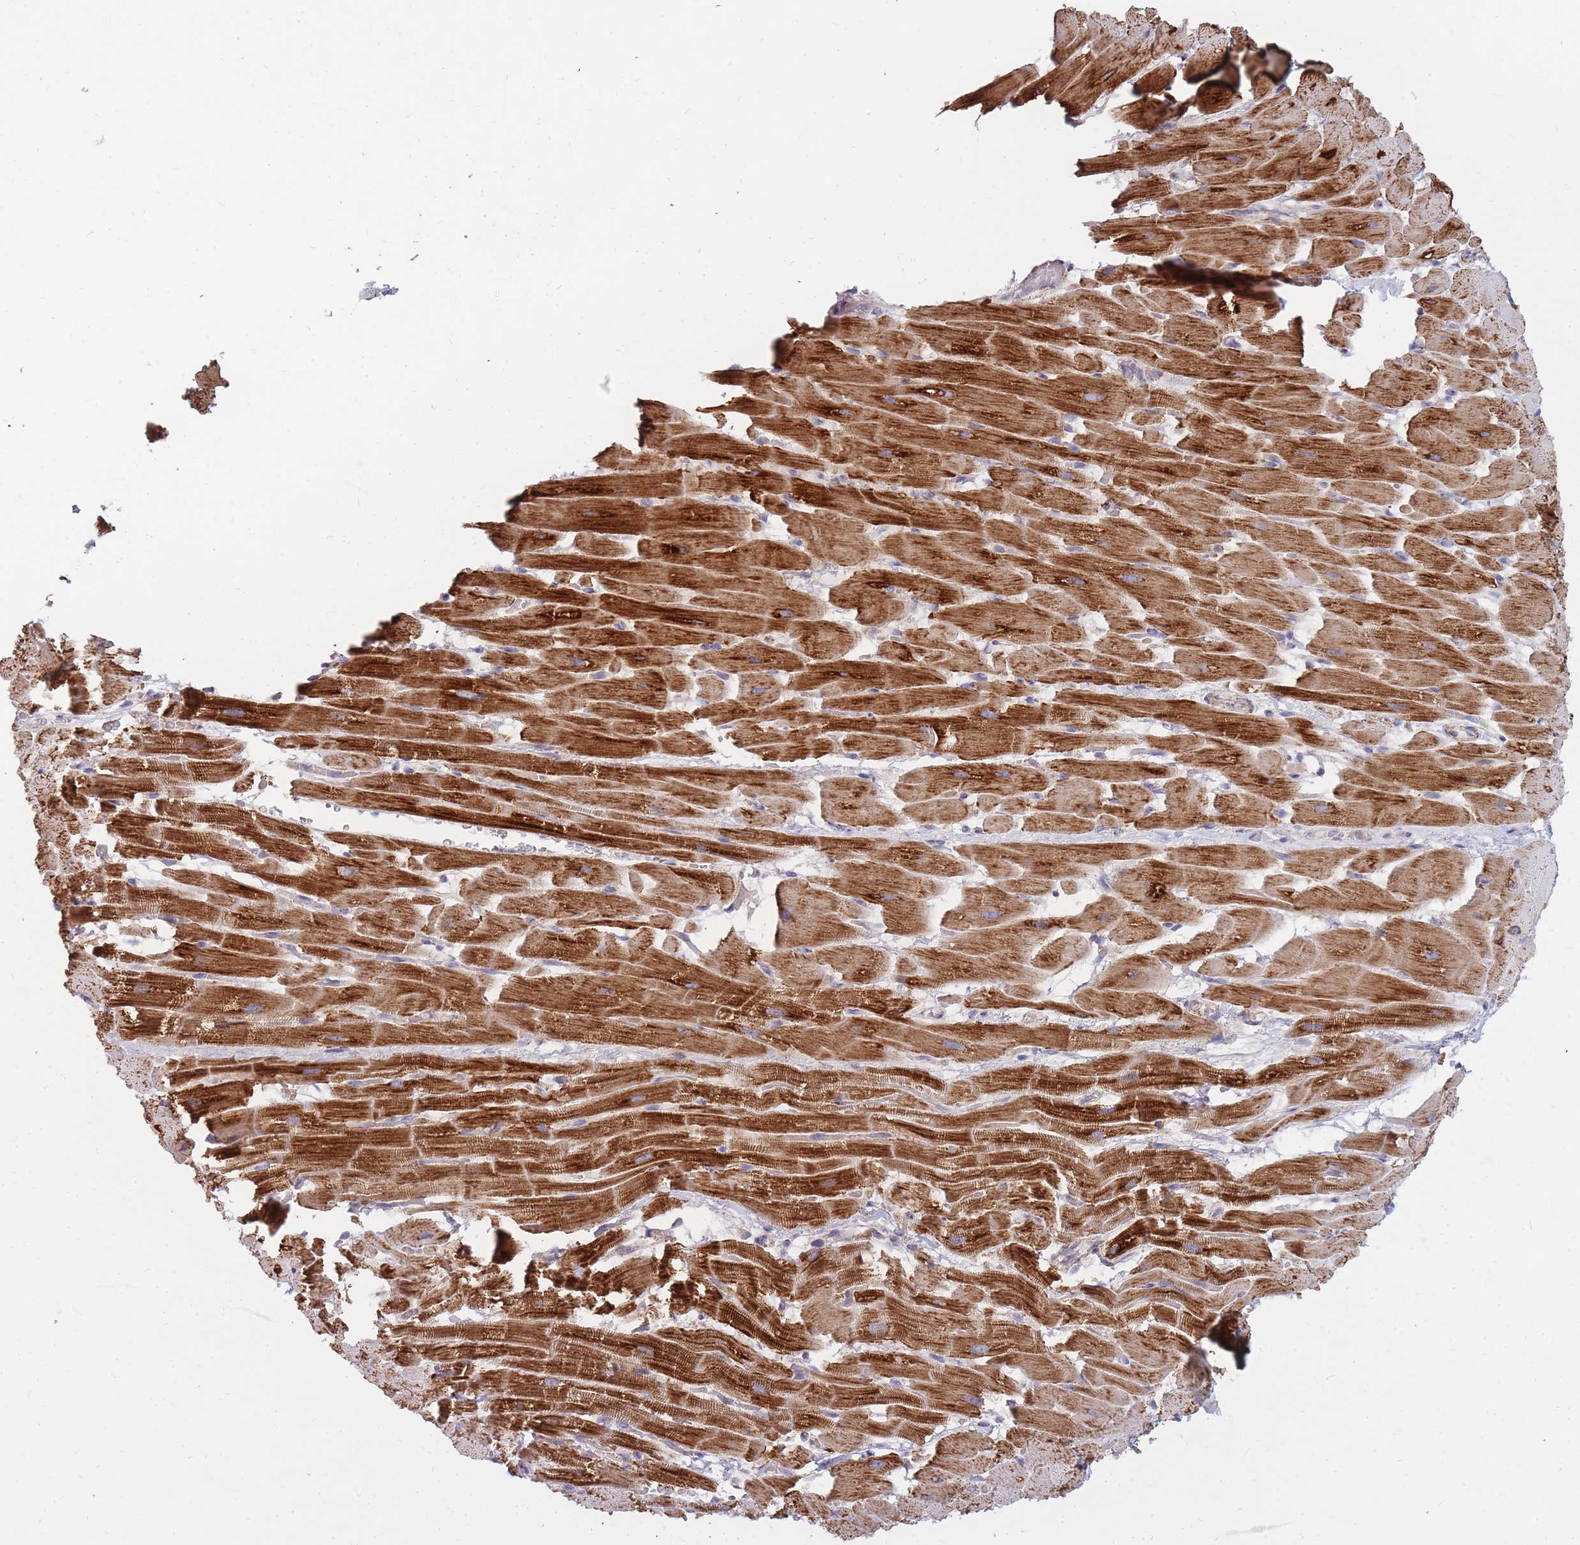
{"staining": {"intensity": "strong", "quantity": ">75%", "location": "cytoplasmic/membranous"}, "tissue": "heart muscle", "cell_type": "Cardiomyocytes", "image_type": "normal", "snomed": [{"axis": "morphology", "description": "Normal tissue, NOS"}, {"axis": "topography", "description": "Heart"}], "caption": "Heart muscle stained with IHC shows strong cytoplasmic/membranous positivity in about >75% of cardiomyocytes.", "gene": "ALKBH4", "patient": {"sex": "male", "age": 37}}